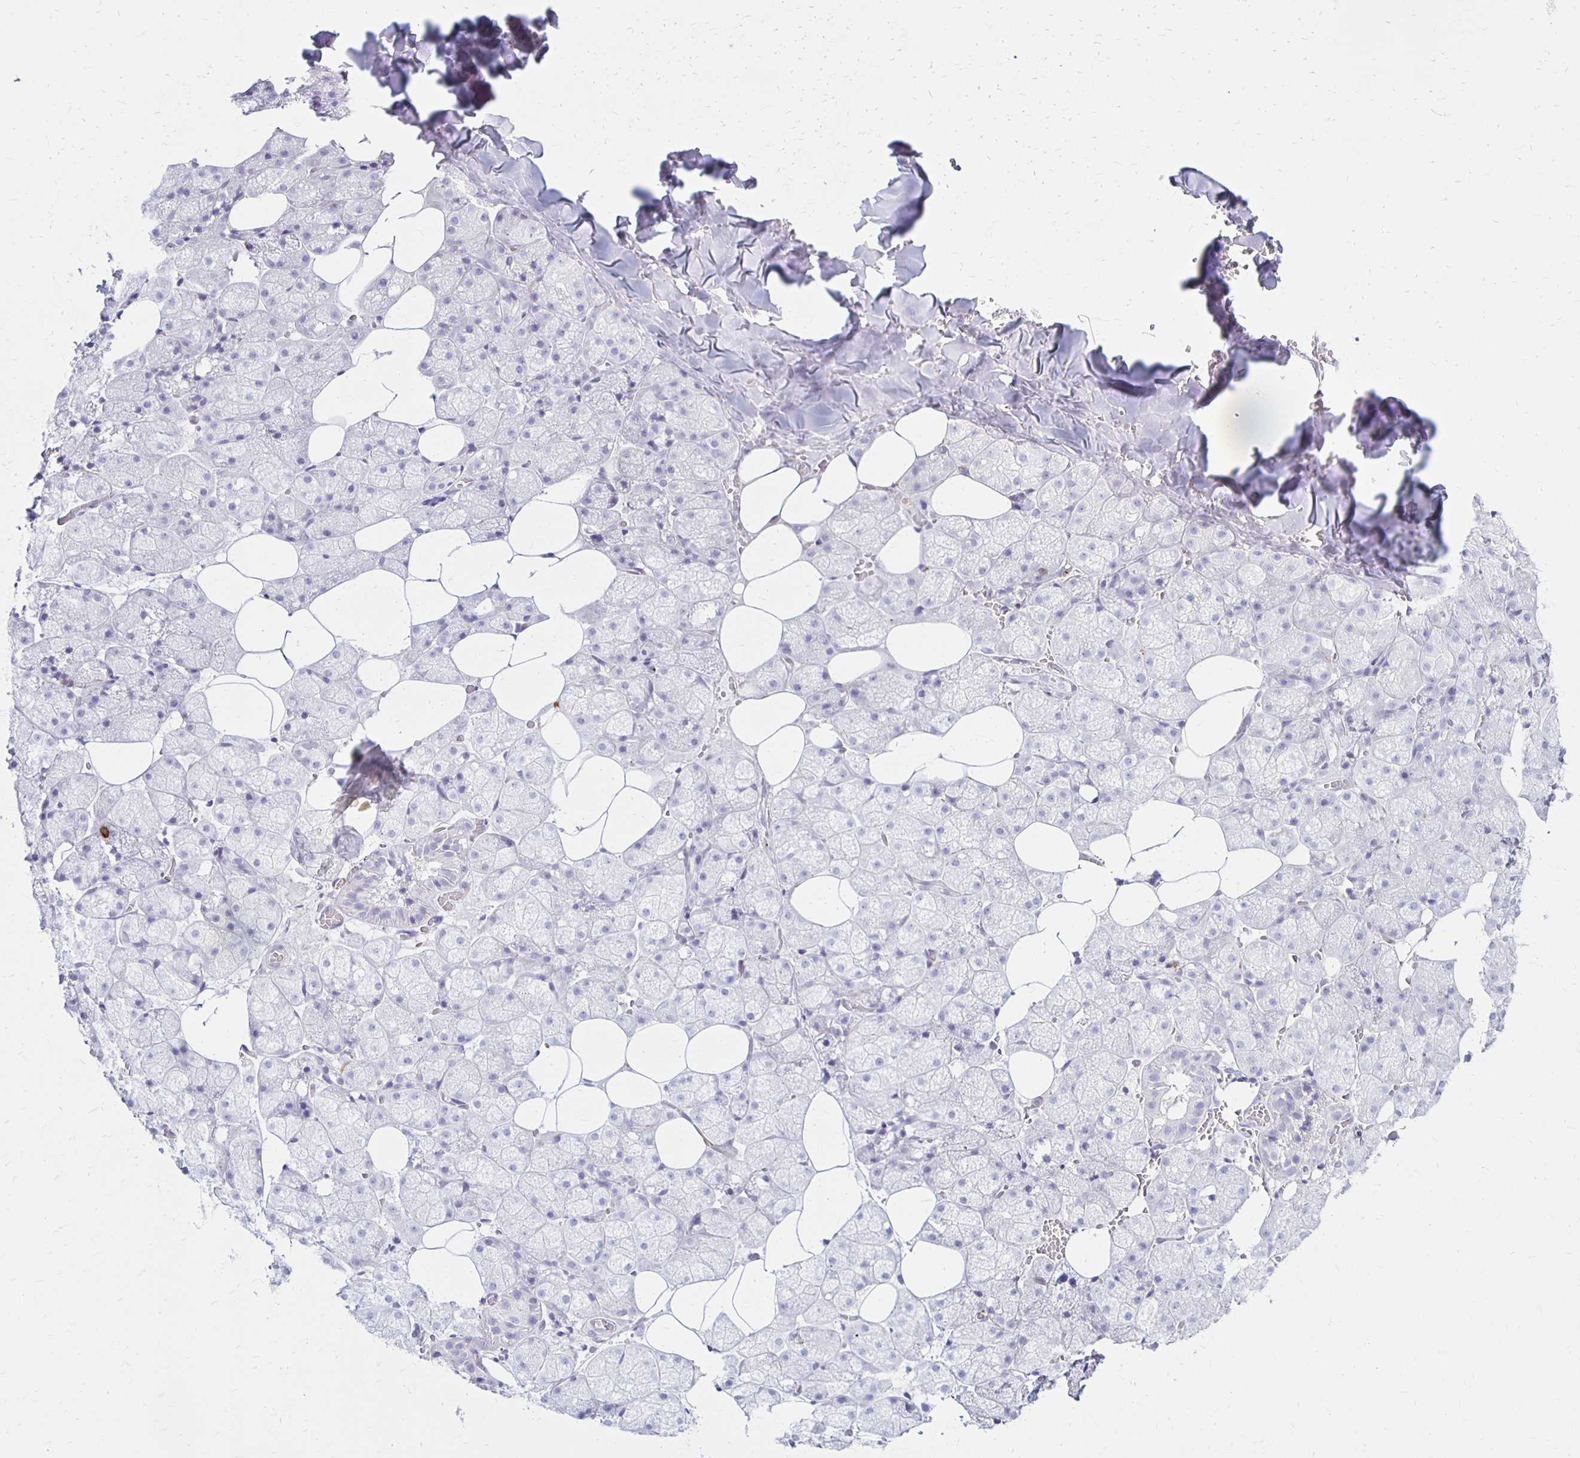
{"staining": {"intensity": "negative", "quantity": "none", "location": "none"}, "tissue": "salivary gland", "cell_type": "Glandular cells", "image_type": "normal", "snomed": [{"axis": "morphology", "description": "Normal tissue, NOS"}, {"axis": "topography", "description": "Salivary gland"}, {"axis": "topography", "description": "Peripheral nerve tissue"}], "caption": "DAB immunohistochemical staining of benign salivary gland demonstrates no significant staining in glandular cells.", "gene": "CCL21", "patient": {"sex": "male", "age": 38}}